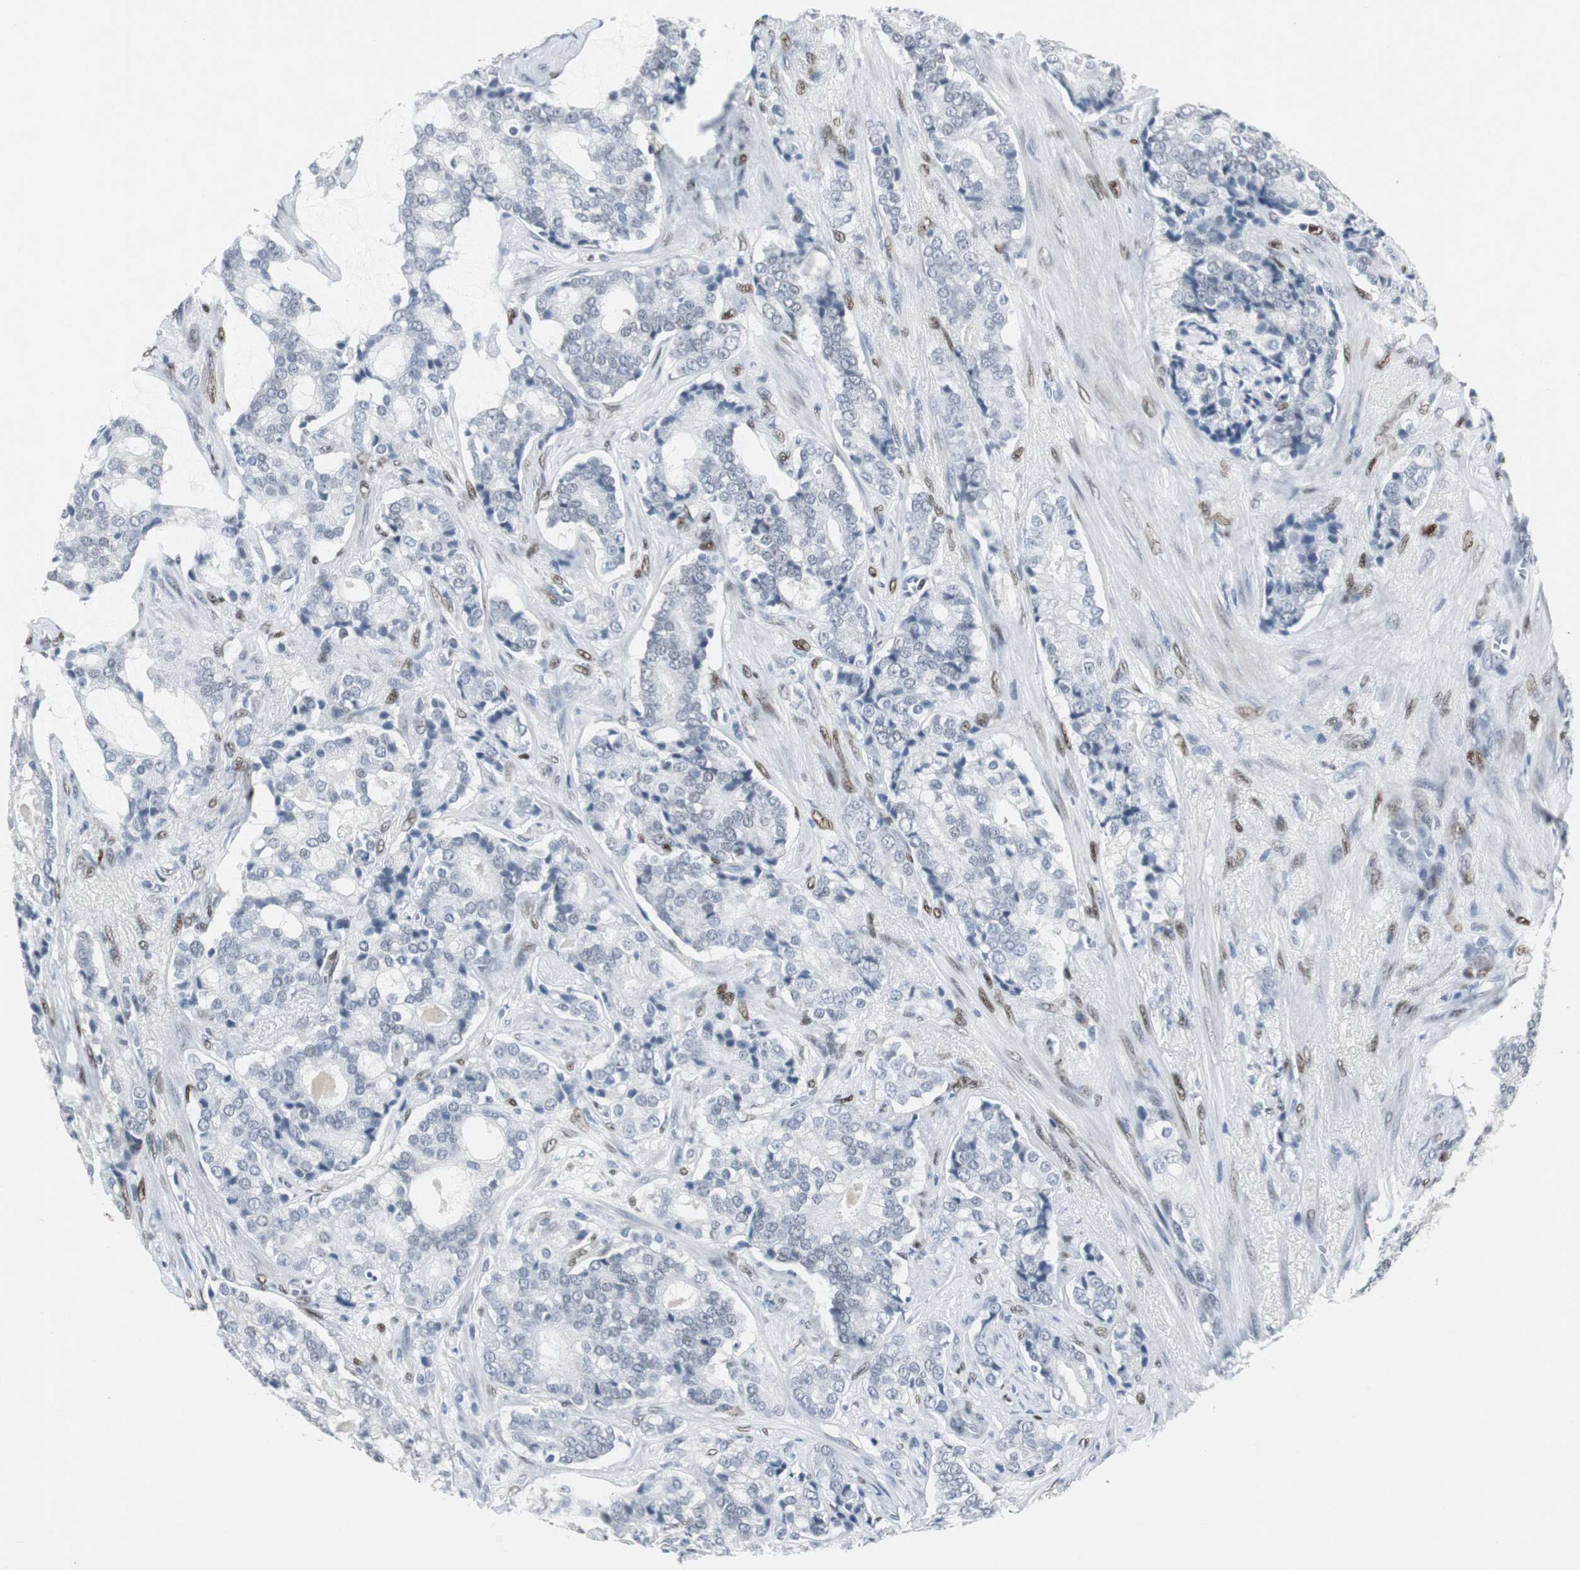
{"staining": {"intensity": "negative", "quantity": "none", "location": "none"}, "tissue": "prostate cancer", "cell_type": "Tumor cells", "image_type": "cancer", "snomed": [{"axis": "morphology", "description": "Adenocarcinoma, Low grade"}, {"axis": "topography", "description": "Prostate"}], "caption": "IHC micrograph of neoplastic tissue: prostate adenocarcinoma (low-grade) stained with DAB shows no significant protein positivity in tumor cells.", "gene": "ELK1", "patient": {"sex": "male", "age": 58}}